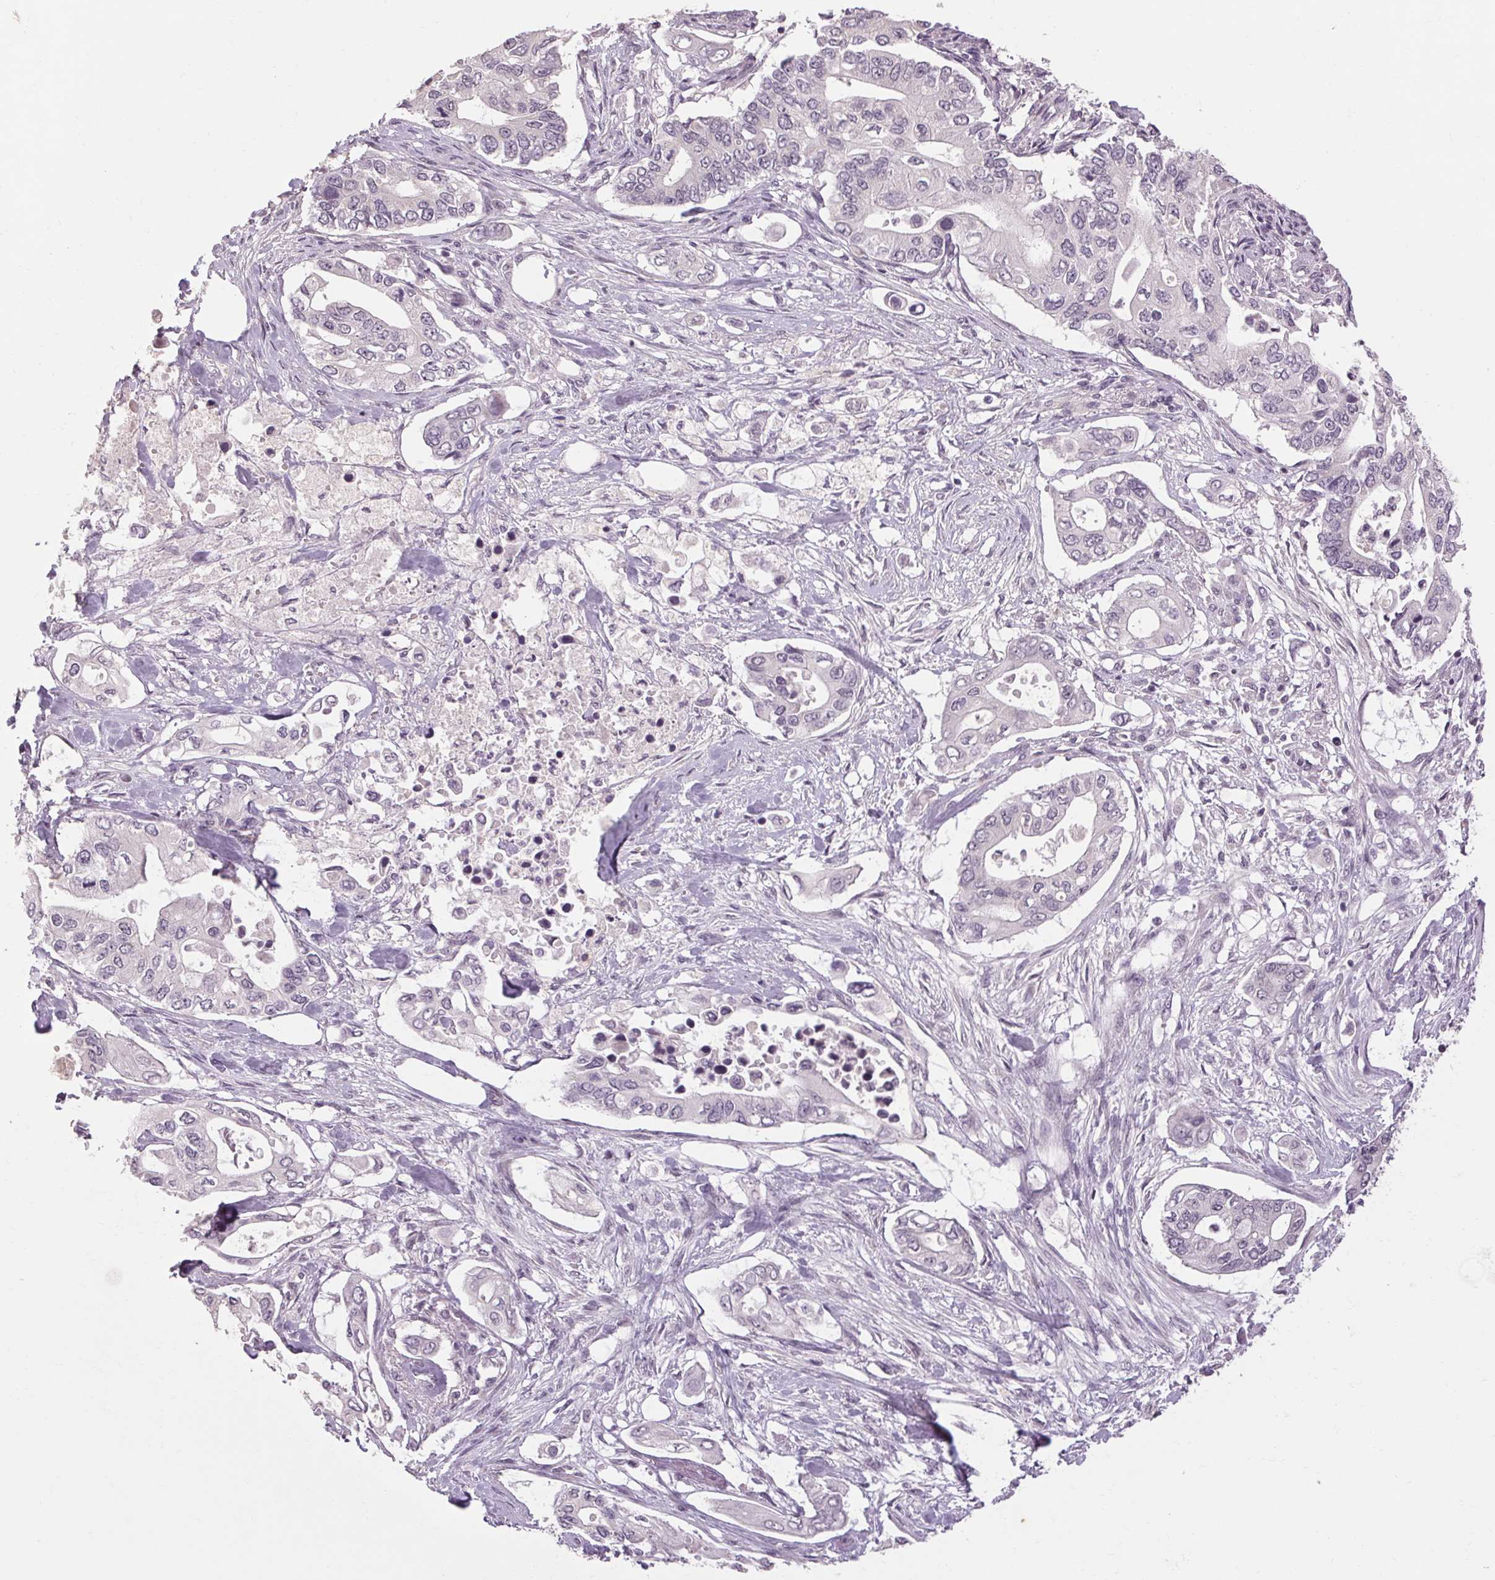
{"staining": {"intensity": "negative", "quantity": "none", "location": "none"}, "tissue": "pancreatic cancer", "cell_type": "Tumor cells", "image_type": "cancer", "snomed": [{"axis": "morphology", "description": "Adenocarcinoma, NOS"}, {"axis": "topography", "description": "Pancreas"}], "caption": "A photomicrograph of human adenocarcinoma (pancreatic) is negative for staining in tumor cells. The staining is performed using DAB (3,3'-diaminobenzidine) brown chromogen with nuclei counter-stained in using hematoxylin.", "gene": "POMC", "patient": {"sex": "female", "age": 63}}